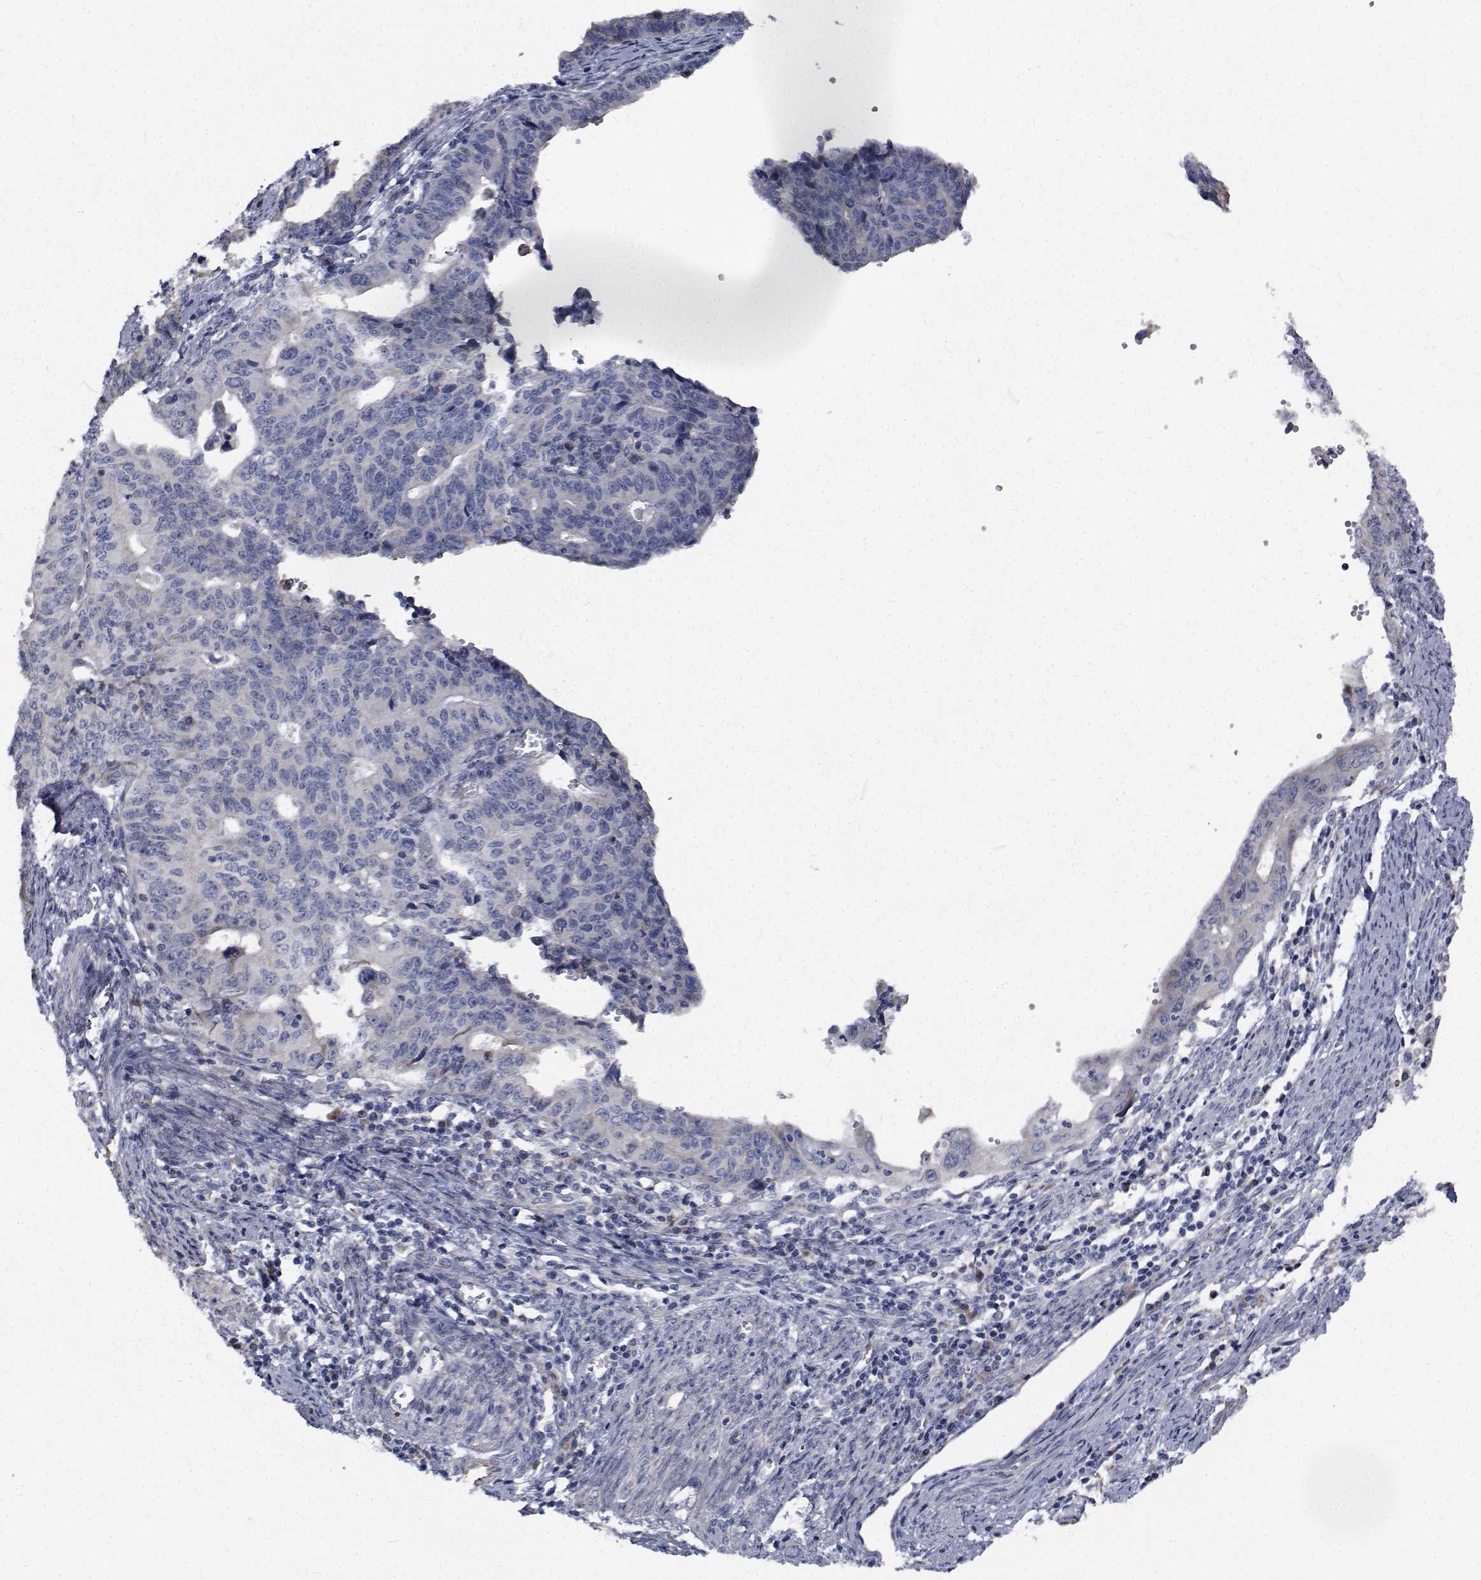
{"staining": {"intensity": "negative", "quantity": "none", "location": "none"}, "tissue": "endometrial cancer", "cell_type": "Tumor cells", "image_type": "cancer", "snomed": [{"axis": "morphology", "description": "Adenocarcinoma, NOS"}, {"axis": "topography", "description": "Endometrium"}], "caption": "The micrograph reveals no staining of tumor cells in endometrial cancer. (DAB (3,3'-diaminobenzidine) IHC visualized using brightfield microscopy, high magnification).", "gene": "TTBK1", "patient": {"sex": "female", "age": 65}}